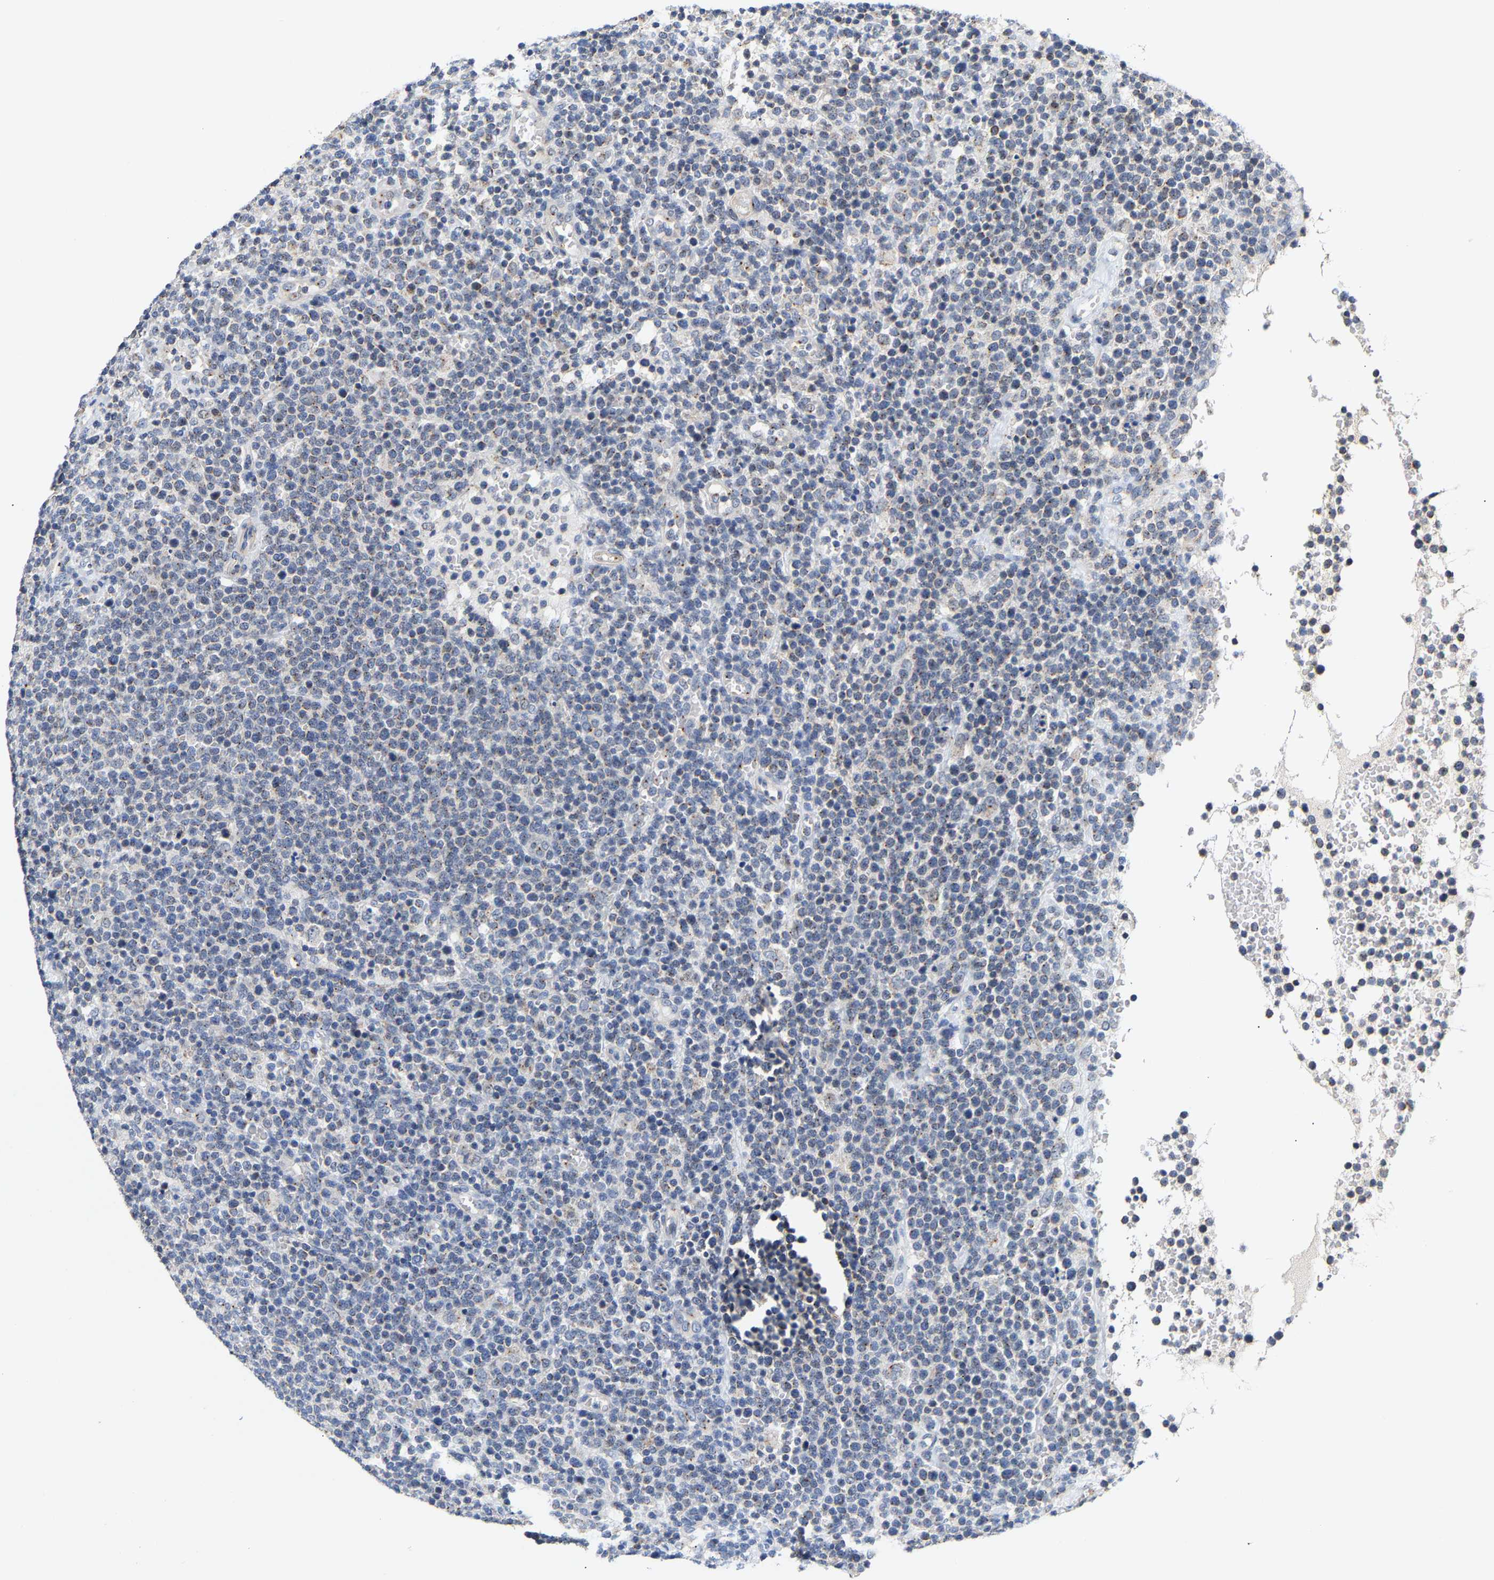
{"staining": {"intensity": "moderate", "quantity": "<25%", "location": "cytoplasmic/membranous"}, "tissue": "lymphoma", "cell_type": "Tumor cells", "image_type": "cancer", "snomed": [{"axis": "morphology", "description": "Malignant lymphoma, non-Hodgkin's type, High grade"}, {"axis": "topography", "description": "Lymph node"}], "caption": "A high-resolution photomicrograph shows IHC staining of high-grade malignant lymphoma, non-Hodgkin's type, which exhibits moderate cytoplasmic/membranous expression in approximately <25% of tumor cells.", "gene": "PCNT", "patient": {"sex": "male", "age": 61}}